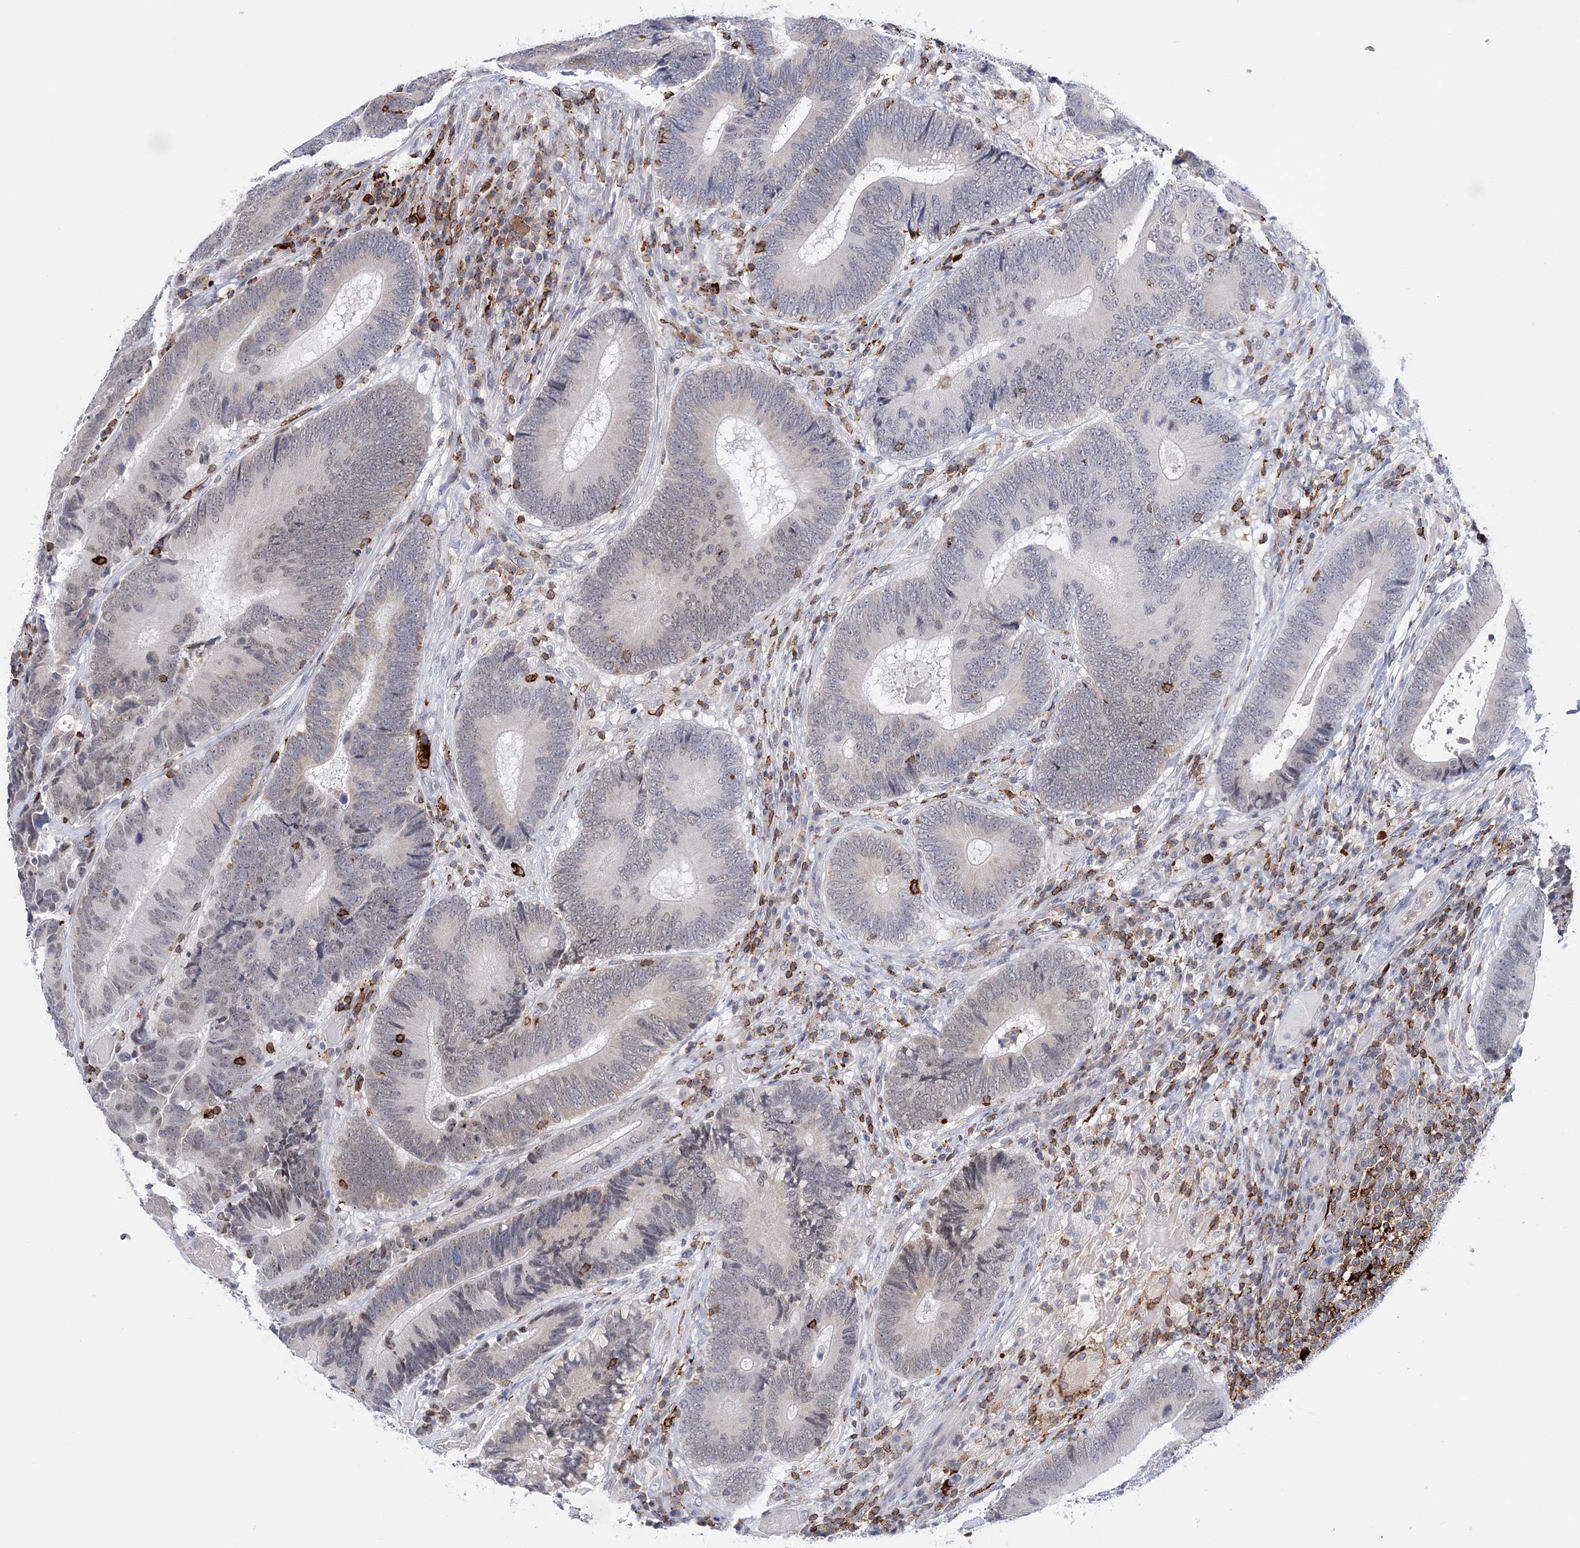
{"staining": {"intensity": "weak", "quantity": "25%-75%", "location": "nuclear"}, "tissue": "colorectal cancer", "cell_type": "Tumor cells", "image_type": "cancer", "snomed": [{"axis": "morphology", "description": "Adenocarcinoma, NOS"}, {"axis": "topography", "description": "Colon"}], "caption": "Protein expression analysis of colorectal cancer demonstrates weak nuclear expression in approximately 25%-75% of tumor cells.", "gene": "PRMT9", "patient": {"sex": "female", "age": 78}}